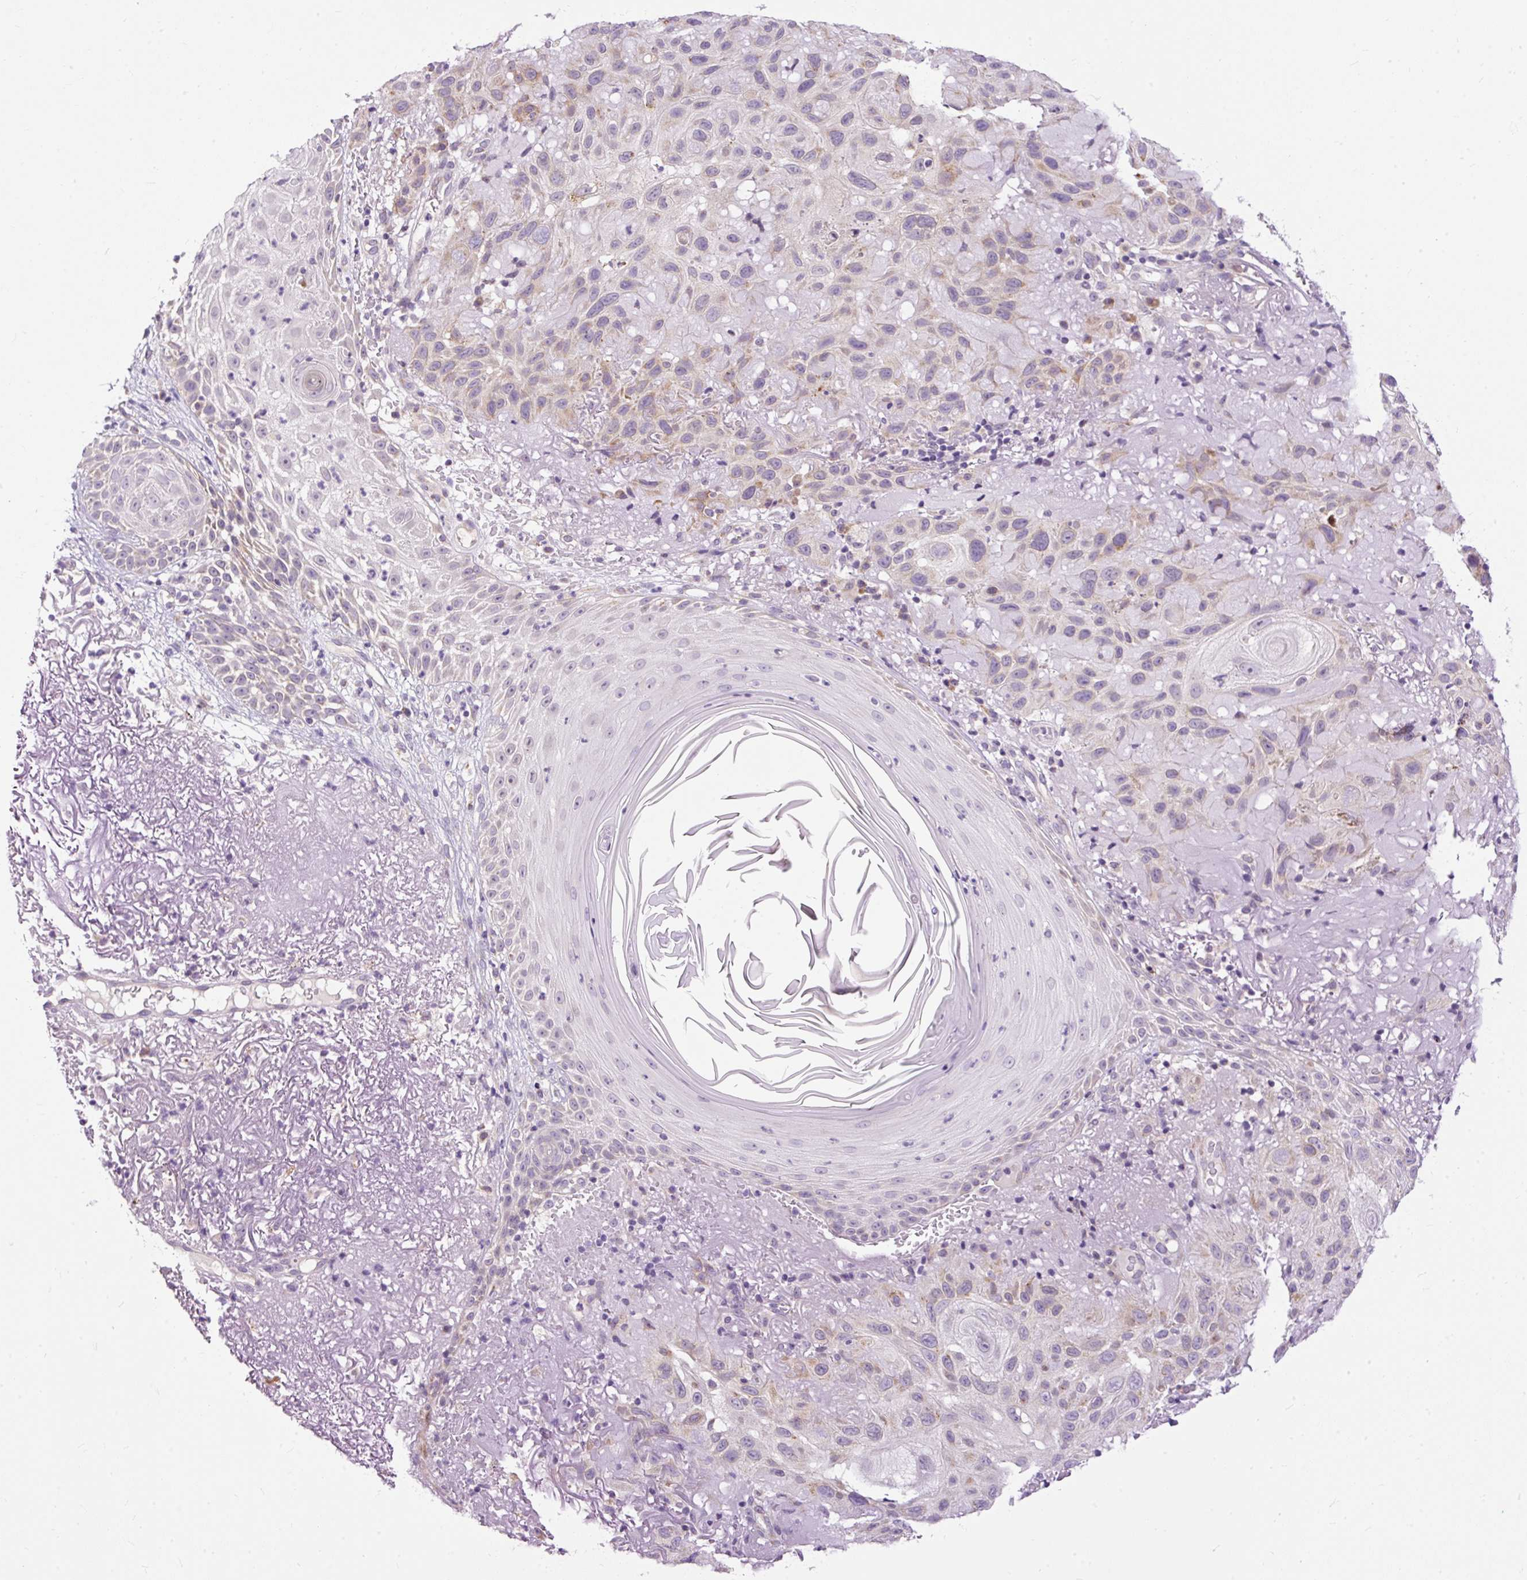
{"staining": {"intensity": "moderate", "quantity": "<25%", "location": "cytoplasmic/membranous"}, "tissue": "skin cancer", "cell_type": "Tumor cells", "image_type": "cancer", "snomed": [{"axis": "morphology", "description": "Normal tissue, NOS"}, {"axis": "morphology", "description": "Squamous cell carcinoma, NOS"}, {"axis": "topography", "description": "Skin"}], "caption": "Immunohistochemical staining of skin cancer (squamous cell carcinoma) displays low levels of moderate cytoplasmic/membranous protein staining in about <25% of tumor cells.", "gene": "FMC1", "patient": {"sex": "female", "age": 96}}